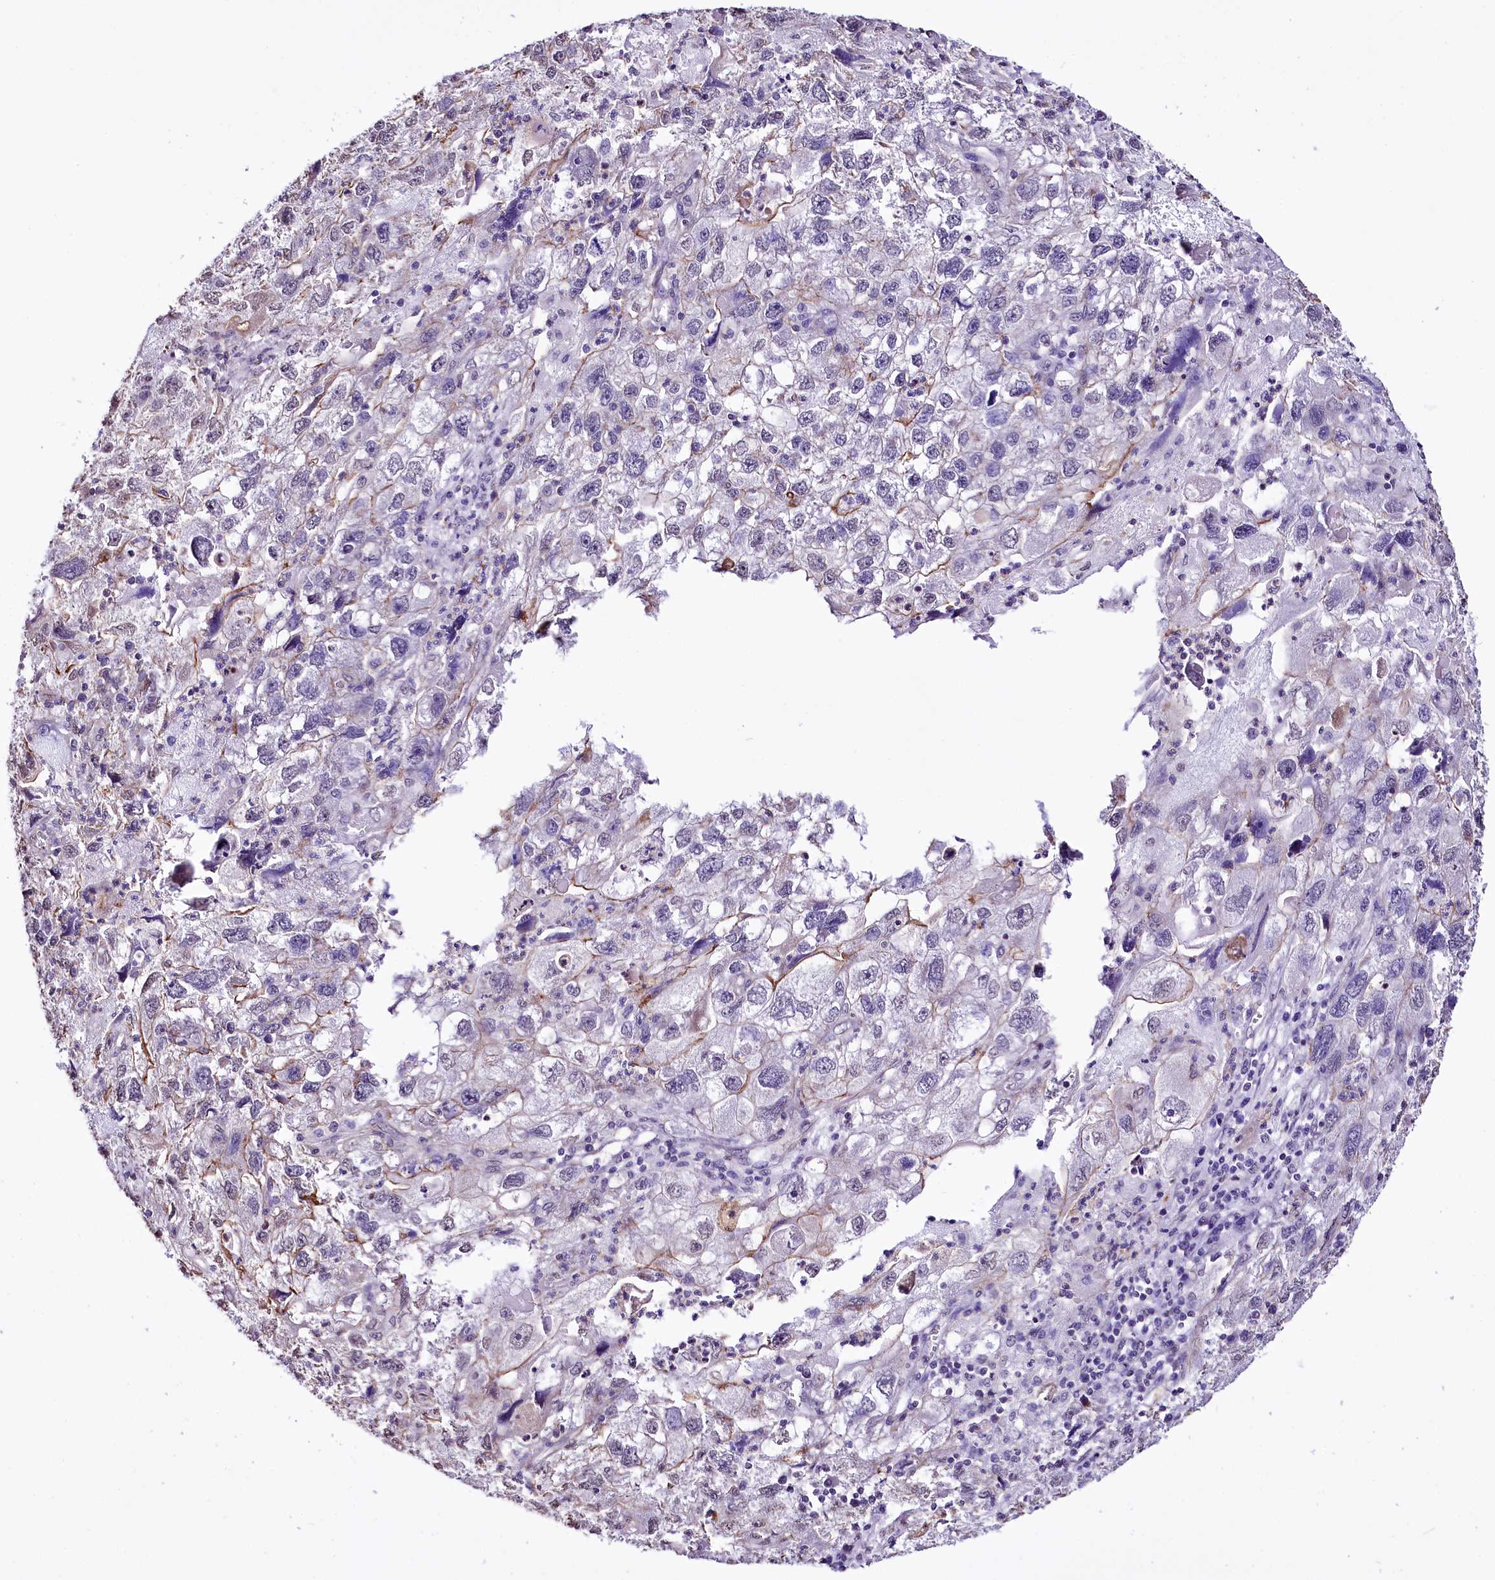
{"staining": {"intensity": "negative", "quantity": "none", "location": "none"}, "tissue": "endometrial cancer", "cell_type": "Tumor cells", "image_type": "cancer", "snomed": [{"axis": "morphology", "description": "Adenocarcinoma, NOS"}, {"axis": "topography", "description": "Endometrium"}], "caption": "Immunohistochemistry photomicrograph of adenocarcinoma (endometrial) stained for a protein (brown), which displays no expression in tumor cells.", "gene": "ST7", "patient": {"sex": "female", "age": 49}}